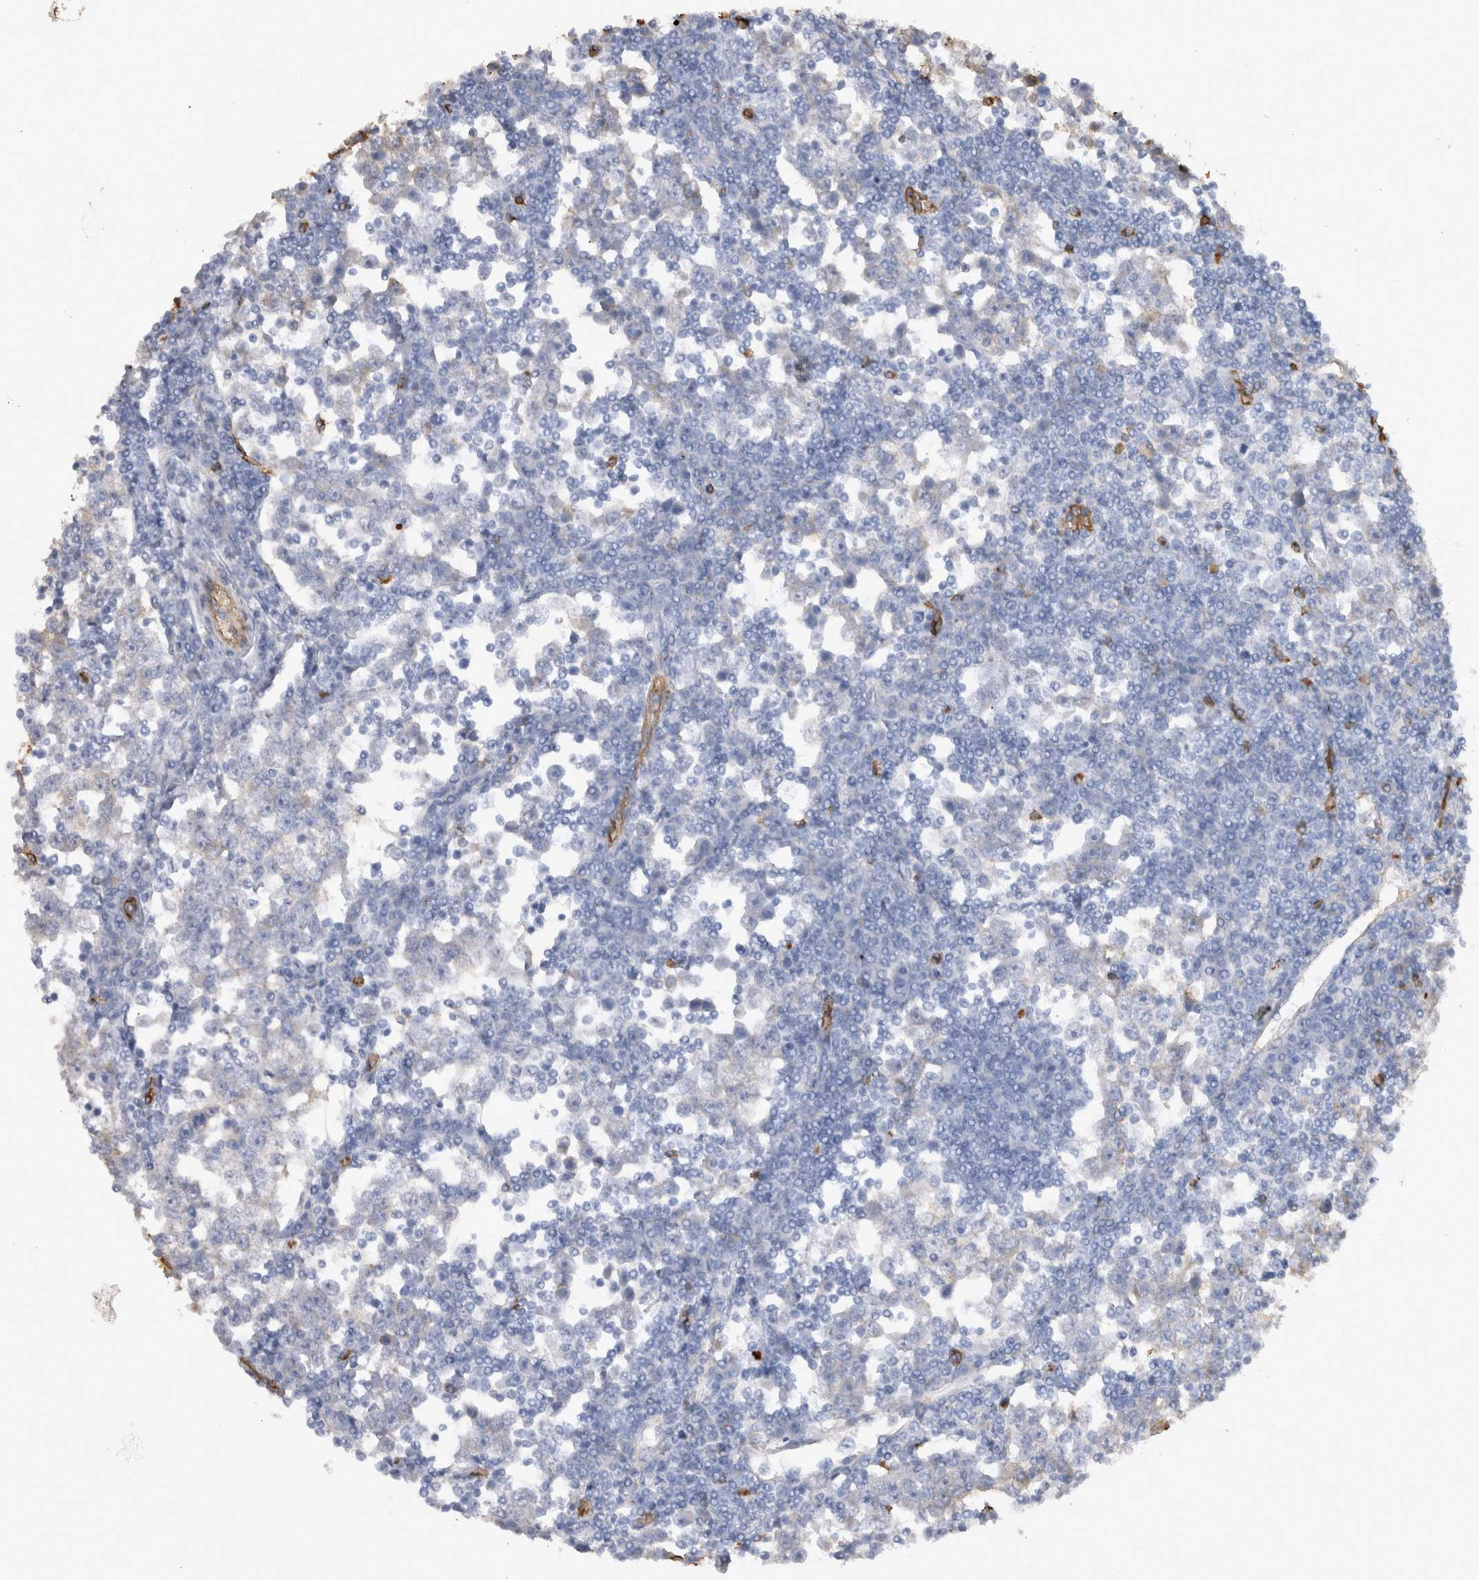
{"staining": {"intensity": "negative", "quantity": "none", "location": "none"}, "tissue": "testis cancer", "cell_type": "Tumor cells", "image_type": "cancer", "snomed": [{"axis": "morphology", "description": "Seminoma, NOS"}, {"axis": "topography", "description": "Testis"}], "caption": "An immunohistochemistry (IHC) micrograph of testis cancer is shown. There is no staining in tumor cells of testis cancer.", "gene": "IL17RC", "patient": {"sex": "male", "age": 65}}